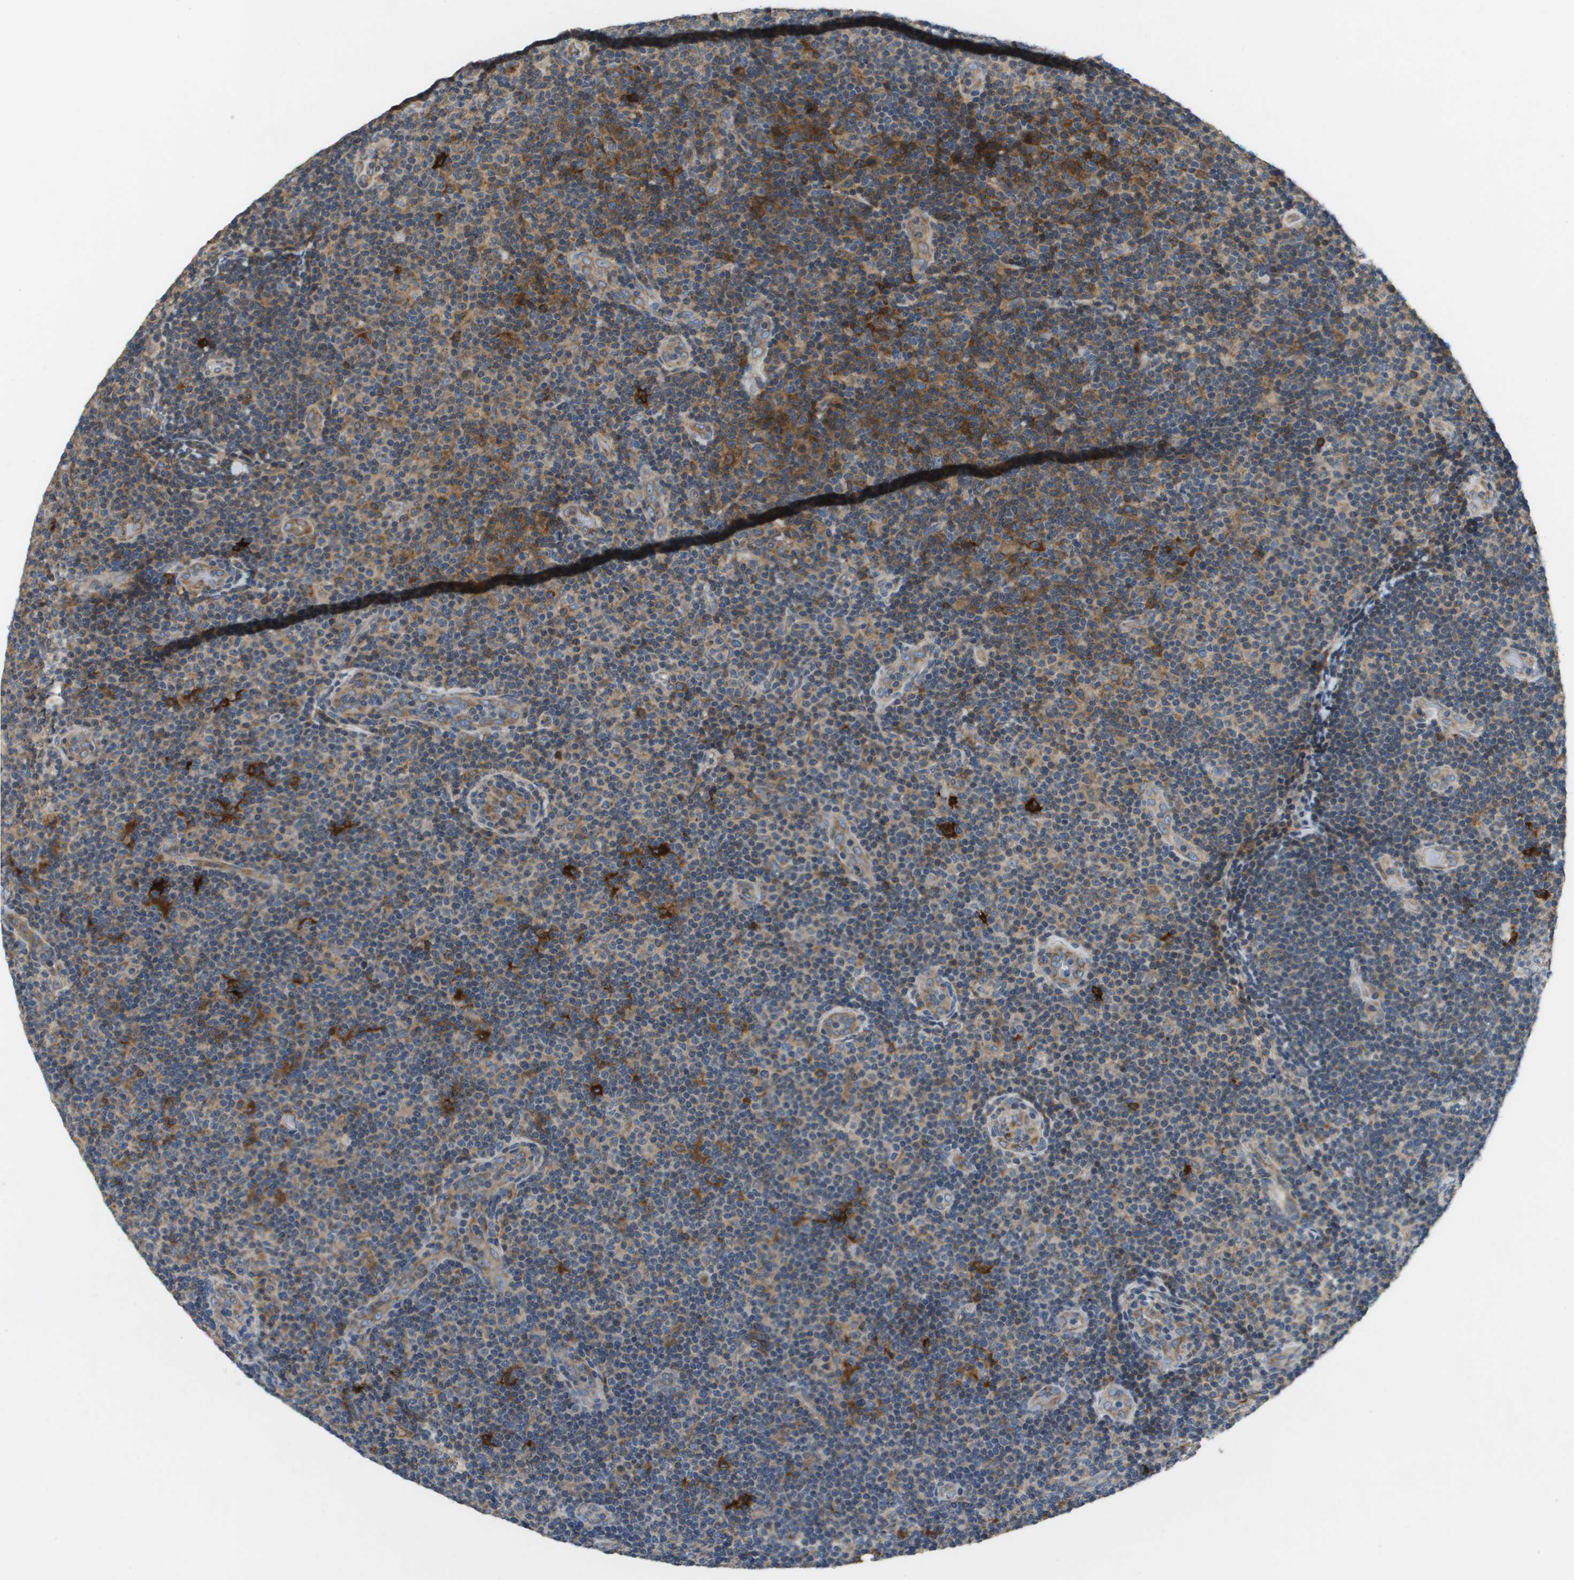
{"staining": {"intensity": "weak", "quantity": "25%-75%", "location": "cytoplasmic/membranous"}, "tissue": "lymphoma", "cell_type": "Tumor cells", "image_type": "cancer", "snomed": [{"axis": "morphology", "description": "Malignant lymphoma, non-Hodgkin's type, Low grade"}, {"axis": "topography", "description": "Lymph node"}], "caption": "DAB (3,3'-diaminobenzidine) immunohistochemical staining of human lymphoma reveals weak cytoplasmic/membranous protein expression in approximately 25%-75% of tumor cells.", "gene": "SAMSN1", "patient": {"sex": "male", "age": 83}}